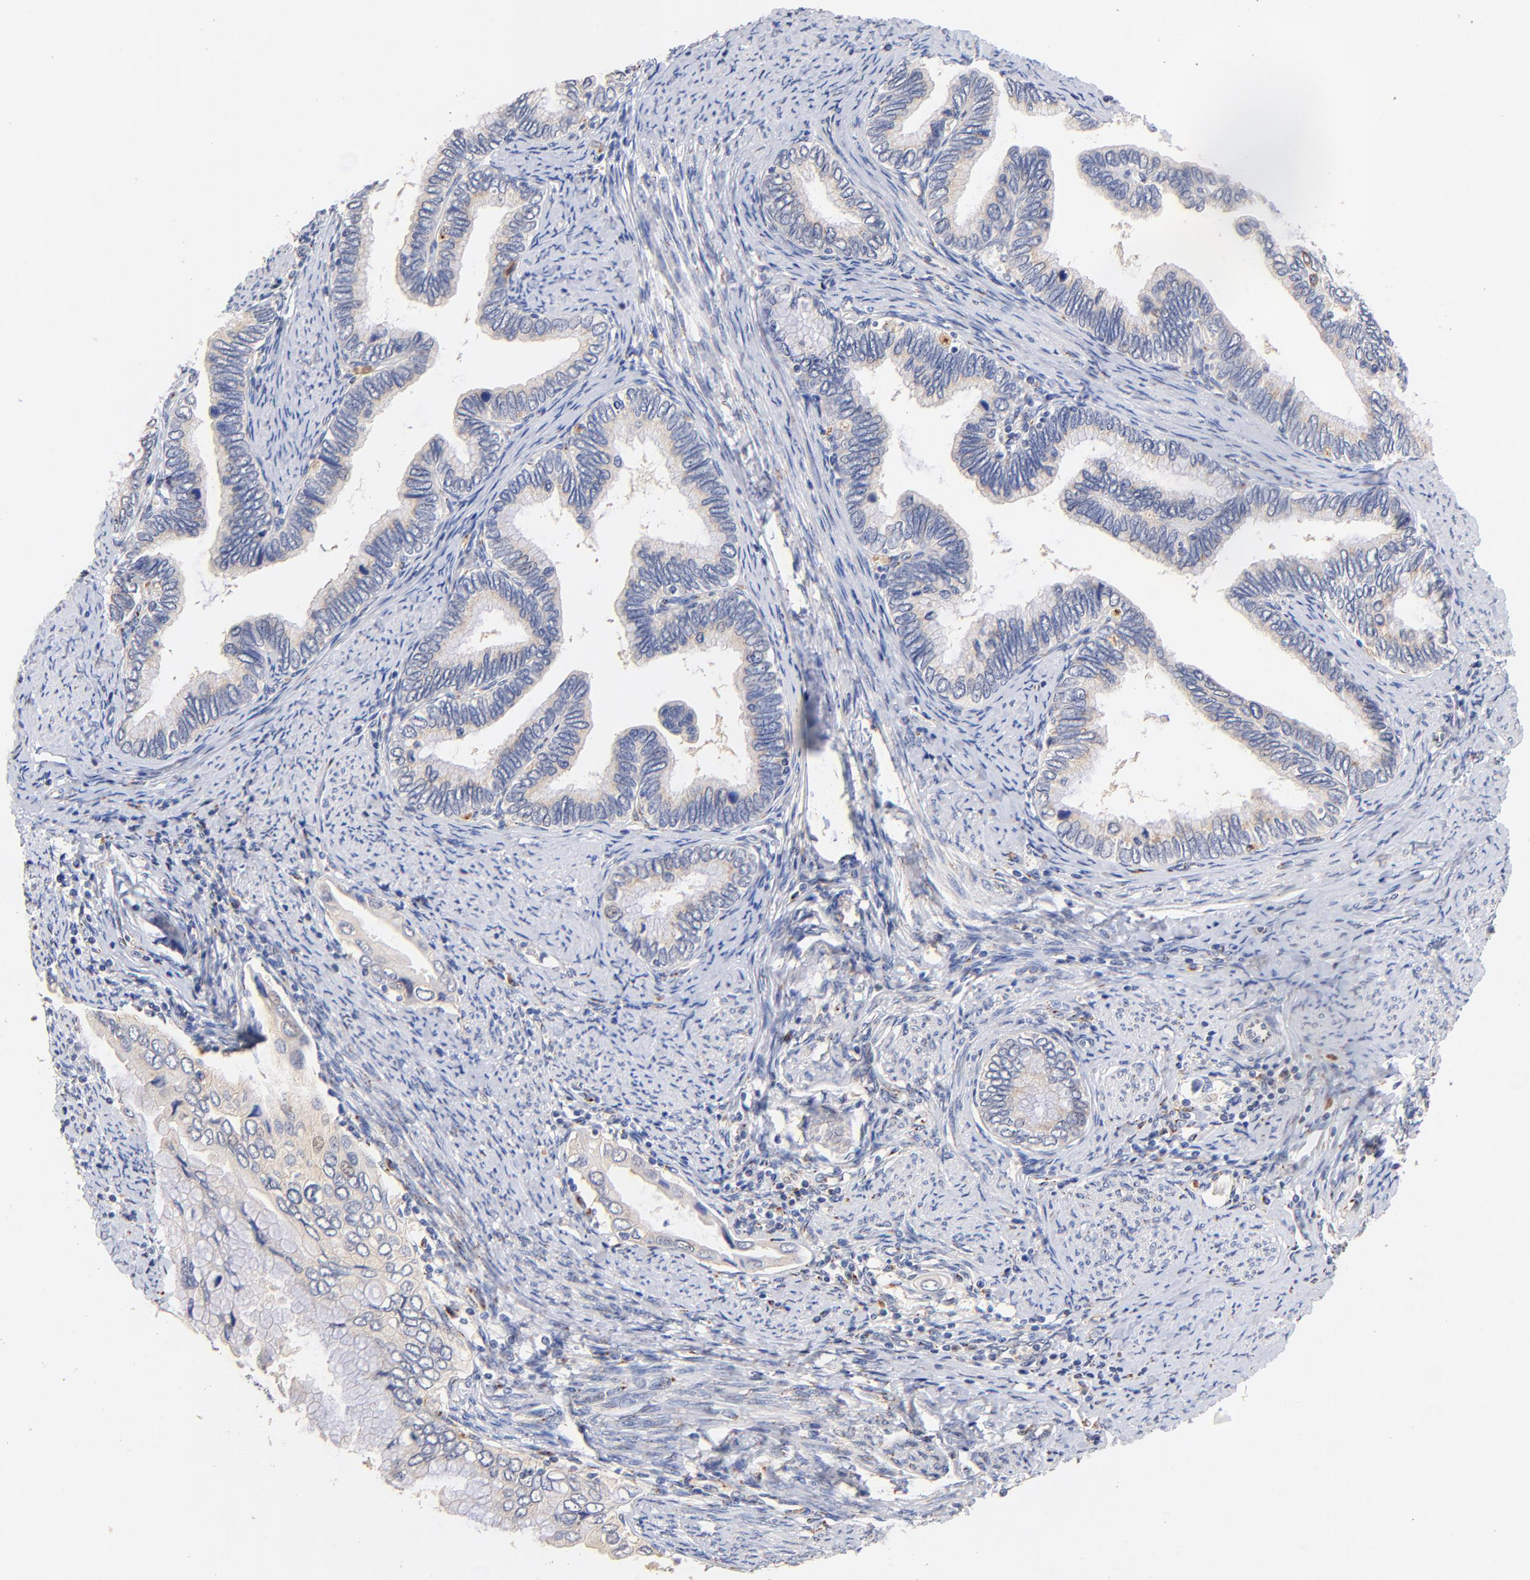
{"staining": {"intensity": "negative", "quantity": "none", "location": "none"}, "tissue": "cervical cancer", "cell_type": "Tumor cells", "image_type": "cancer", "snomed": [{"axis": "morphology", "description": "Adenocarcinoma, NOS"}, {"axis": "topography", "description": "Cervix"}], "caption": "A photomicrograph of human cervical cancer is negative for staining in tumor cells.", "gene": "FMNL3", "patient": {"sex": "female", "age": 49}}